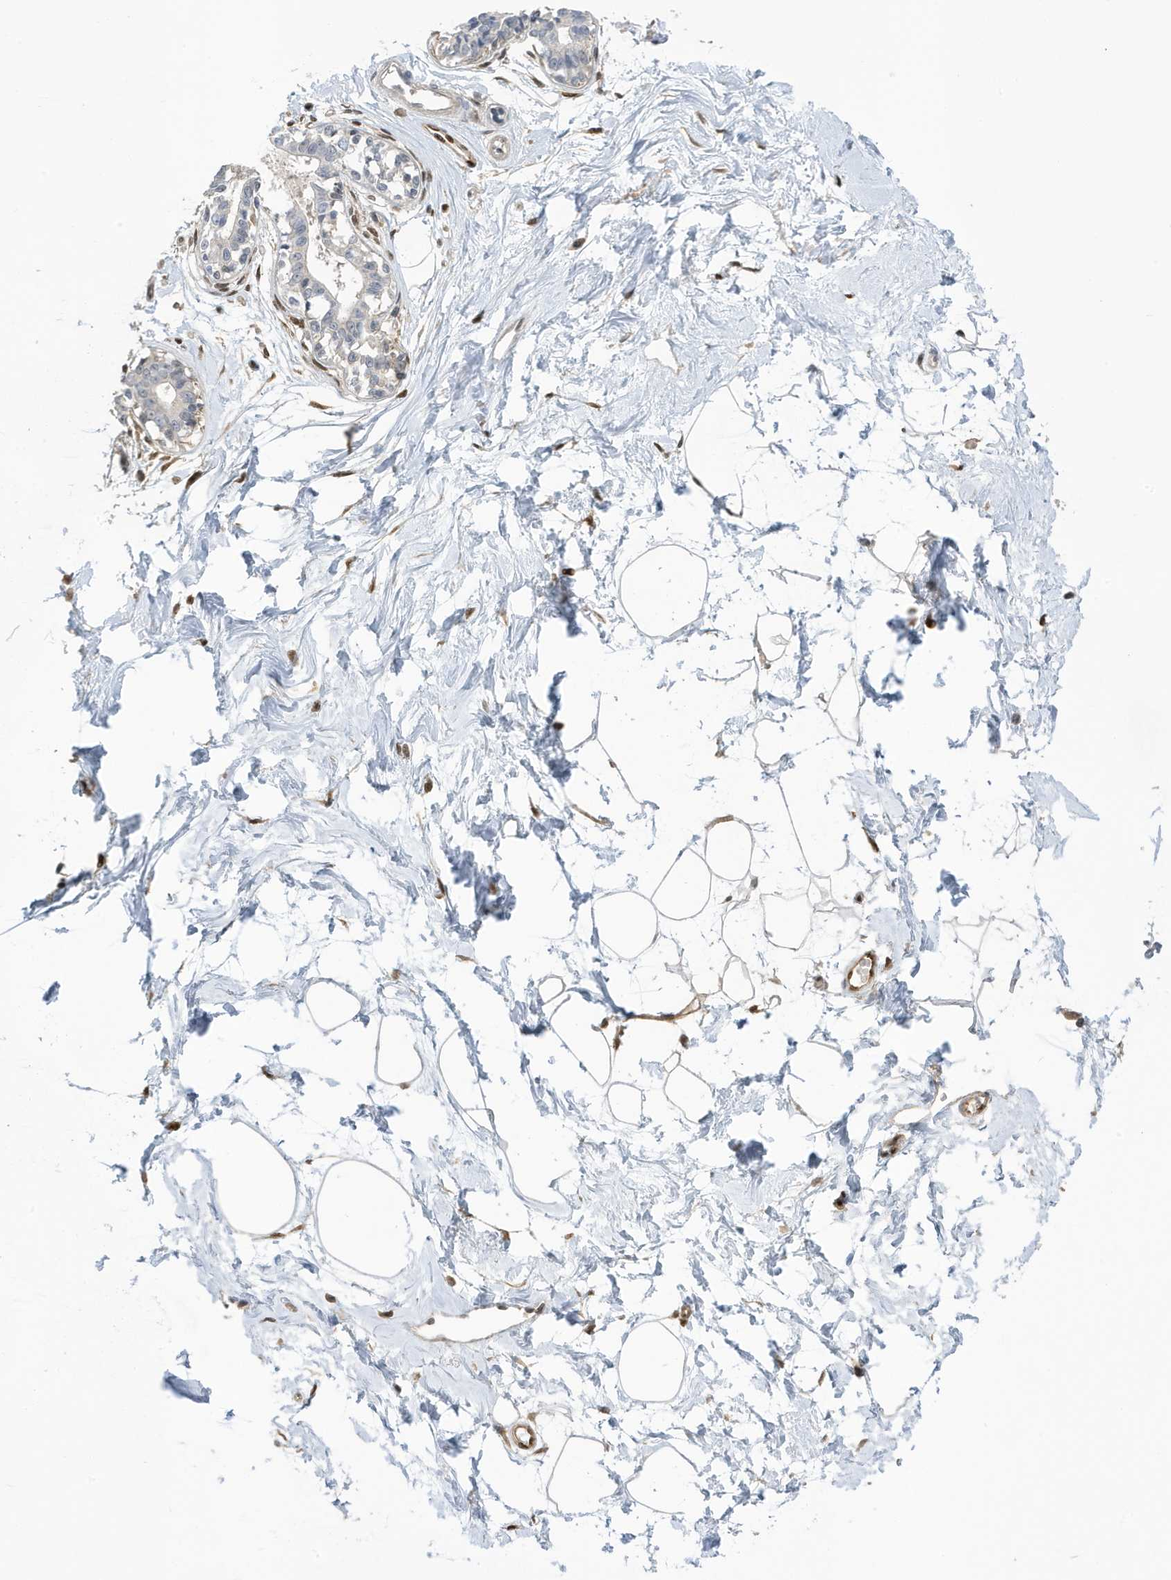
{"staining": {"intensity": "weak", "quantity": ">75%", "location": "nuclear"}, "tissue": "breast", "cell_type": "Adipocytes", "image_type": "normal", "snomed": [{"axis": "morphology", "description": "Normal tissue, NOS"}, {"axis": "topography", "description": "Breast"}], "caption": "The immunohistochemical stain shows weak nuclear positivity in adipocytes of unremarkable breast. The protein of interest is stained brown, and the nuclei are stained in blue (DAB IHC with brightfield microscopy, high magnification).", "gene": "NCOA7", "patient": {"sex": "female", "age": 45}}